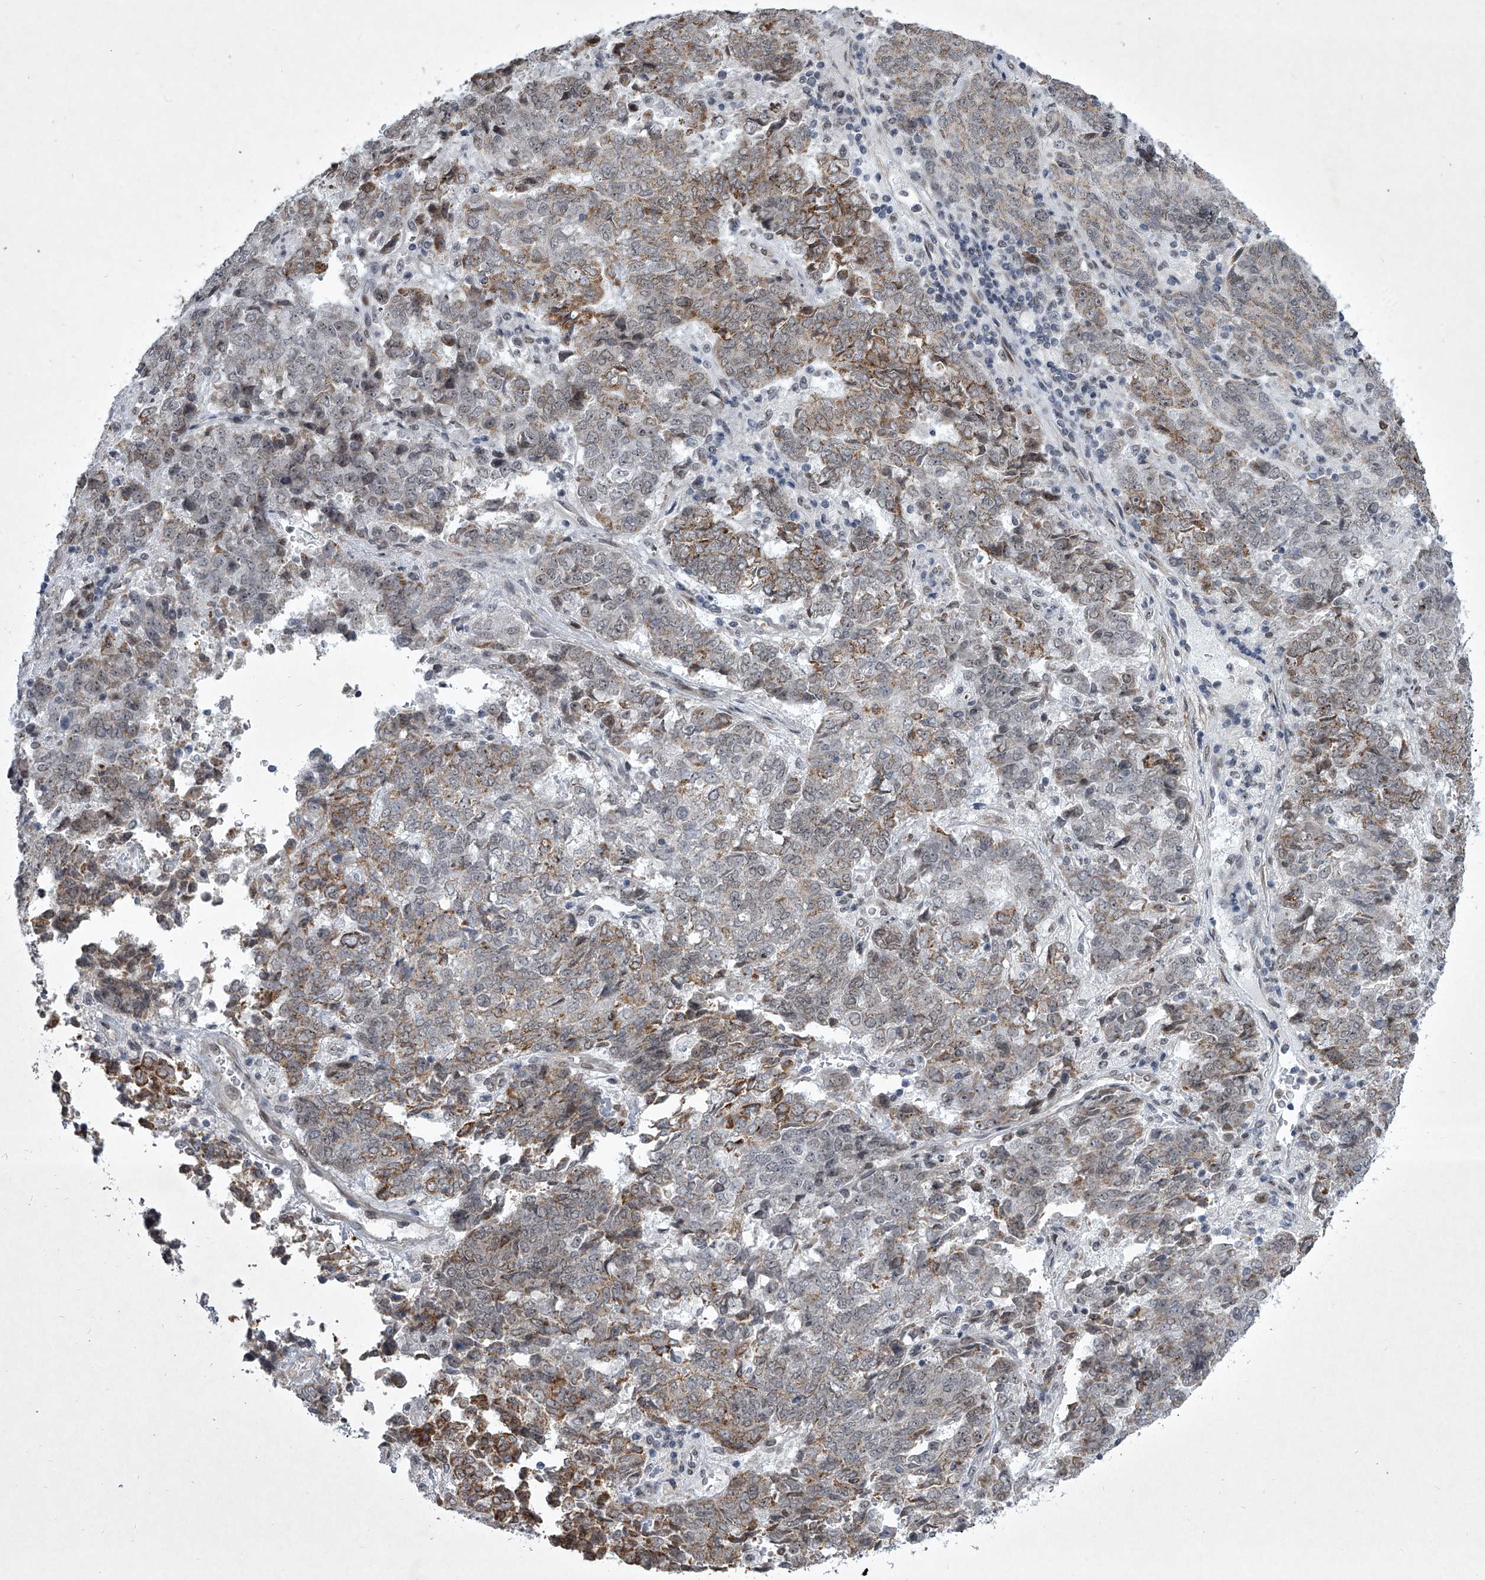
{"staining": {"intensity": "moderate", "quantity": "25%-75%", "location": "cytoplasmic/membranous"}, "tissue": "endometrial cancer", "cell_type": "Tumor cells", "image_type": "cancer", "snomed": [{"axis": "morphology", "description": "Adenocarcinoma, NOS"}, {"axis": "topography", "description": "Endometrium"}], "caption": "DAB immunohistochemical staining of human endometrial cancer (adenocarcinoma) exhibits moderate cytoplasmic/membranous protein expression in about 25%-75% of tumor cells.", "gene": "MLLT1", "patient": {"sex": "female", "age": 80}}